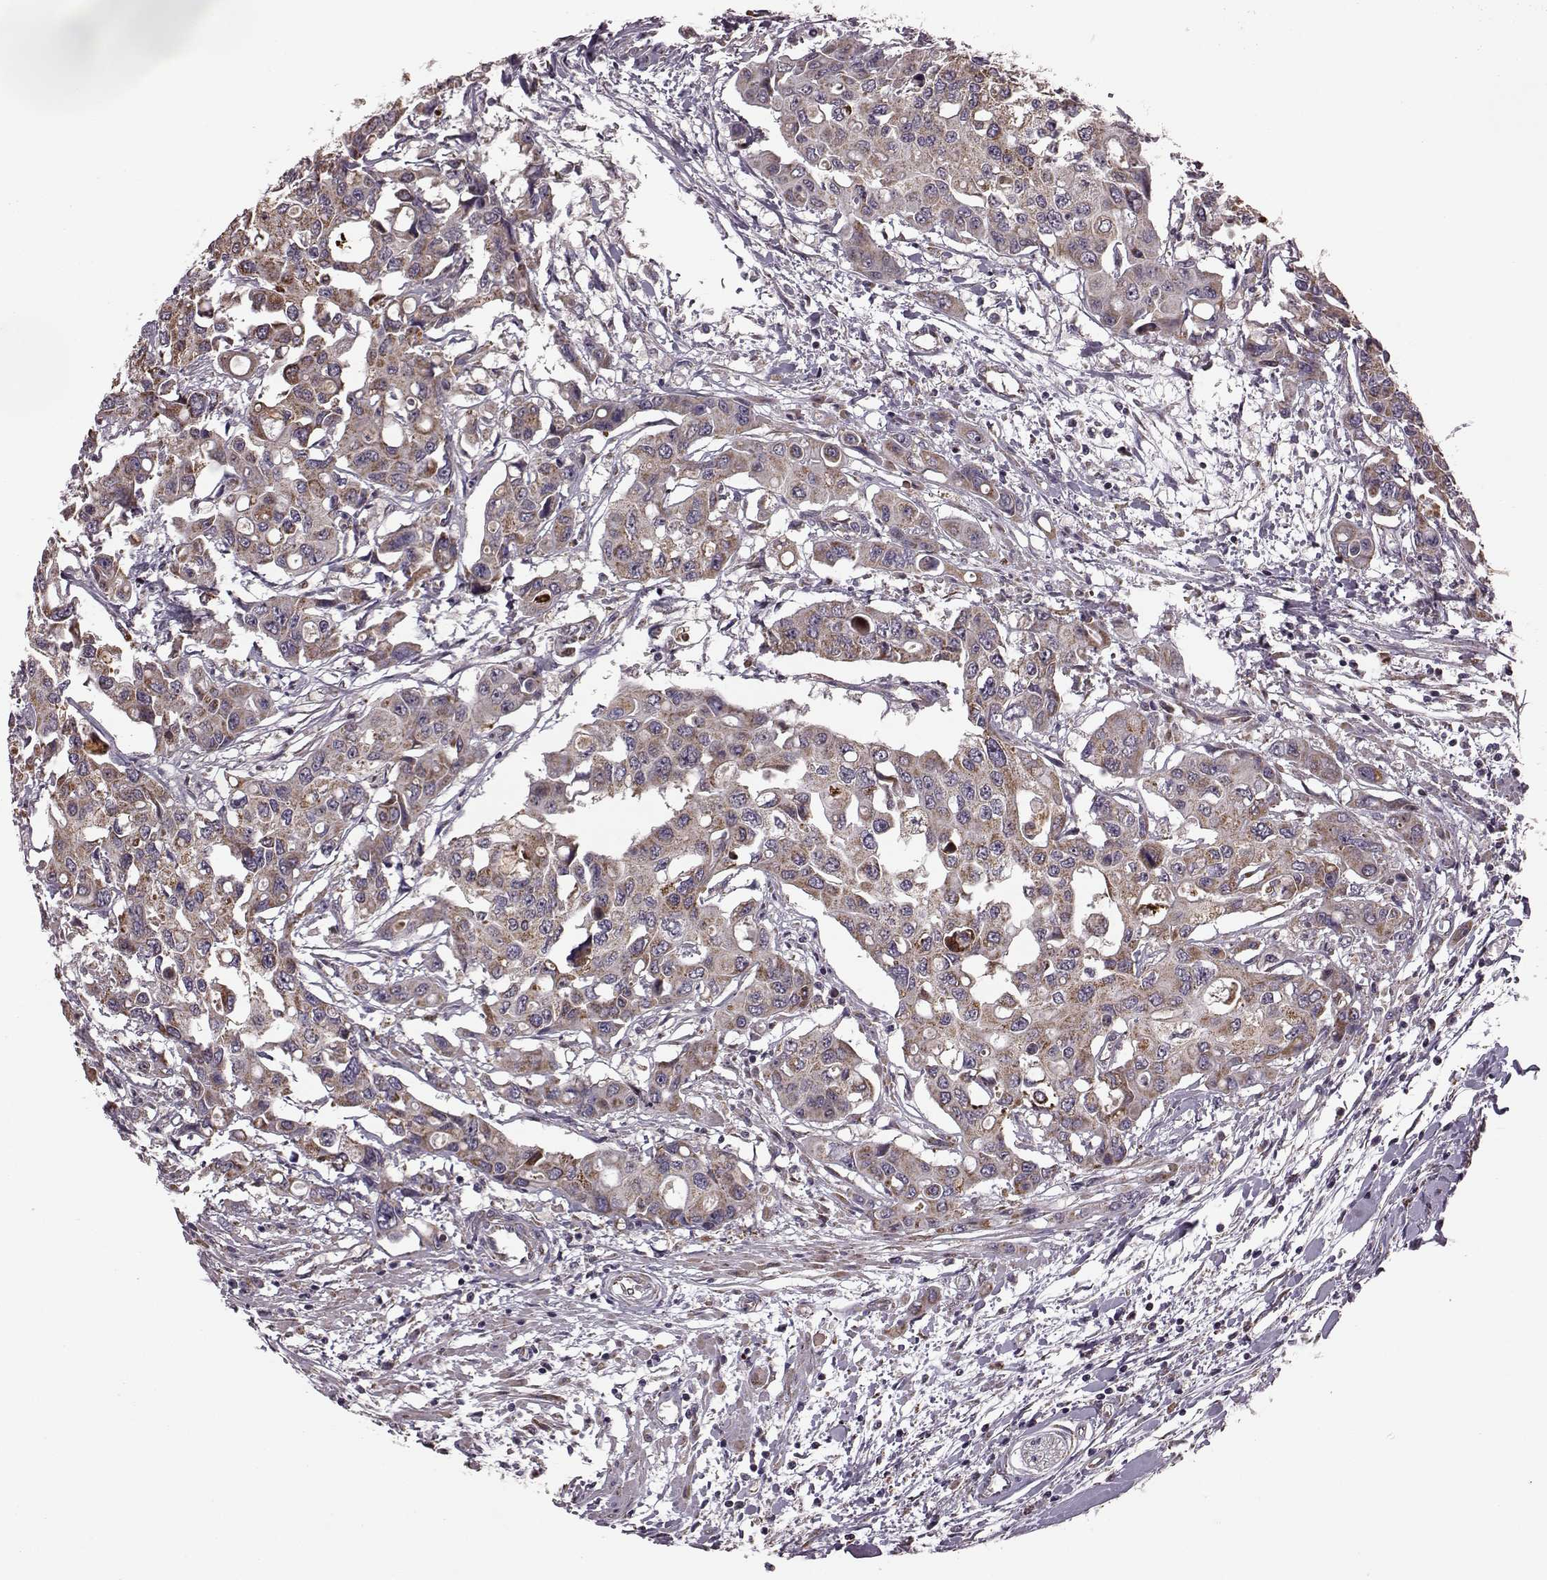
{"staining": {"intensity": "moderate", "quantity": ">75%", "location": "cytoplasmic/membranous"}, "tissue": "colorectal cancer", "cell_type": "Tumor cells", "image_type": "cancer", "snomed": [{"axis": "morphology", "description": "Adenocarcinoma, NOS"}, {"axis": "topography", "description": "Colon"}], "caption": "Immunohistochemical staining of colorectal adenocarcinoma demonstrates medium levels of moderate cytoplasmic/membranous expression in about >75% of tumor cells.", "gene": "PUDP", "patient": {"sex": "male", "age": 77}}